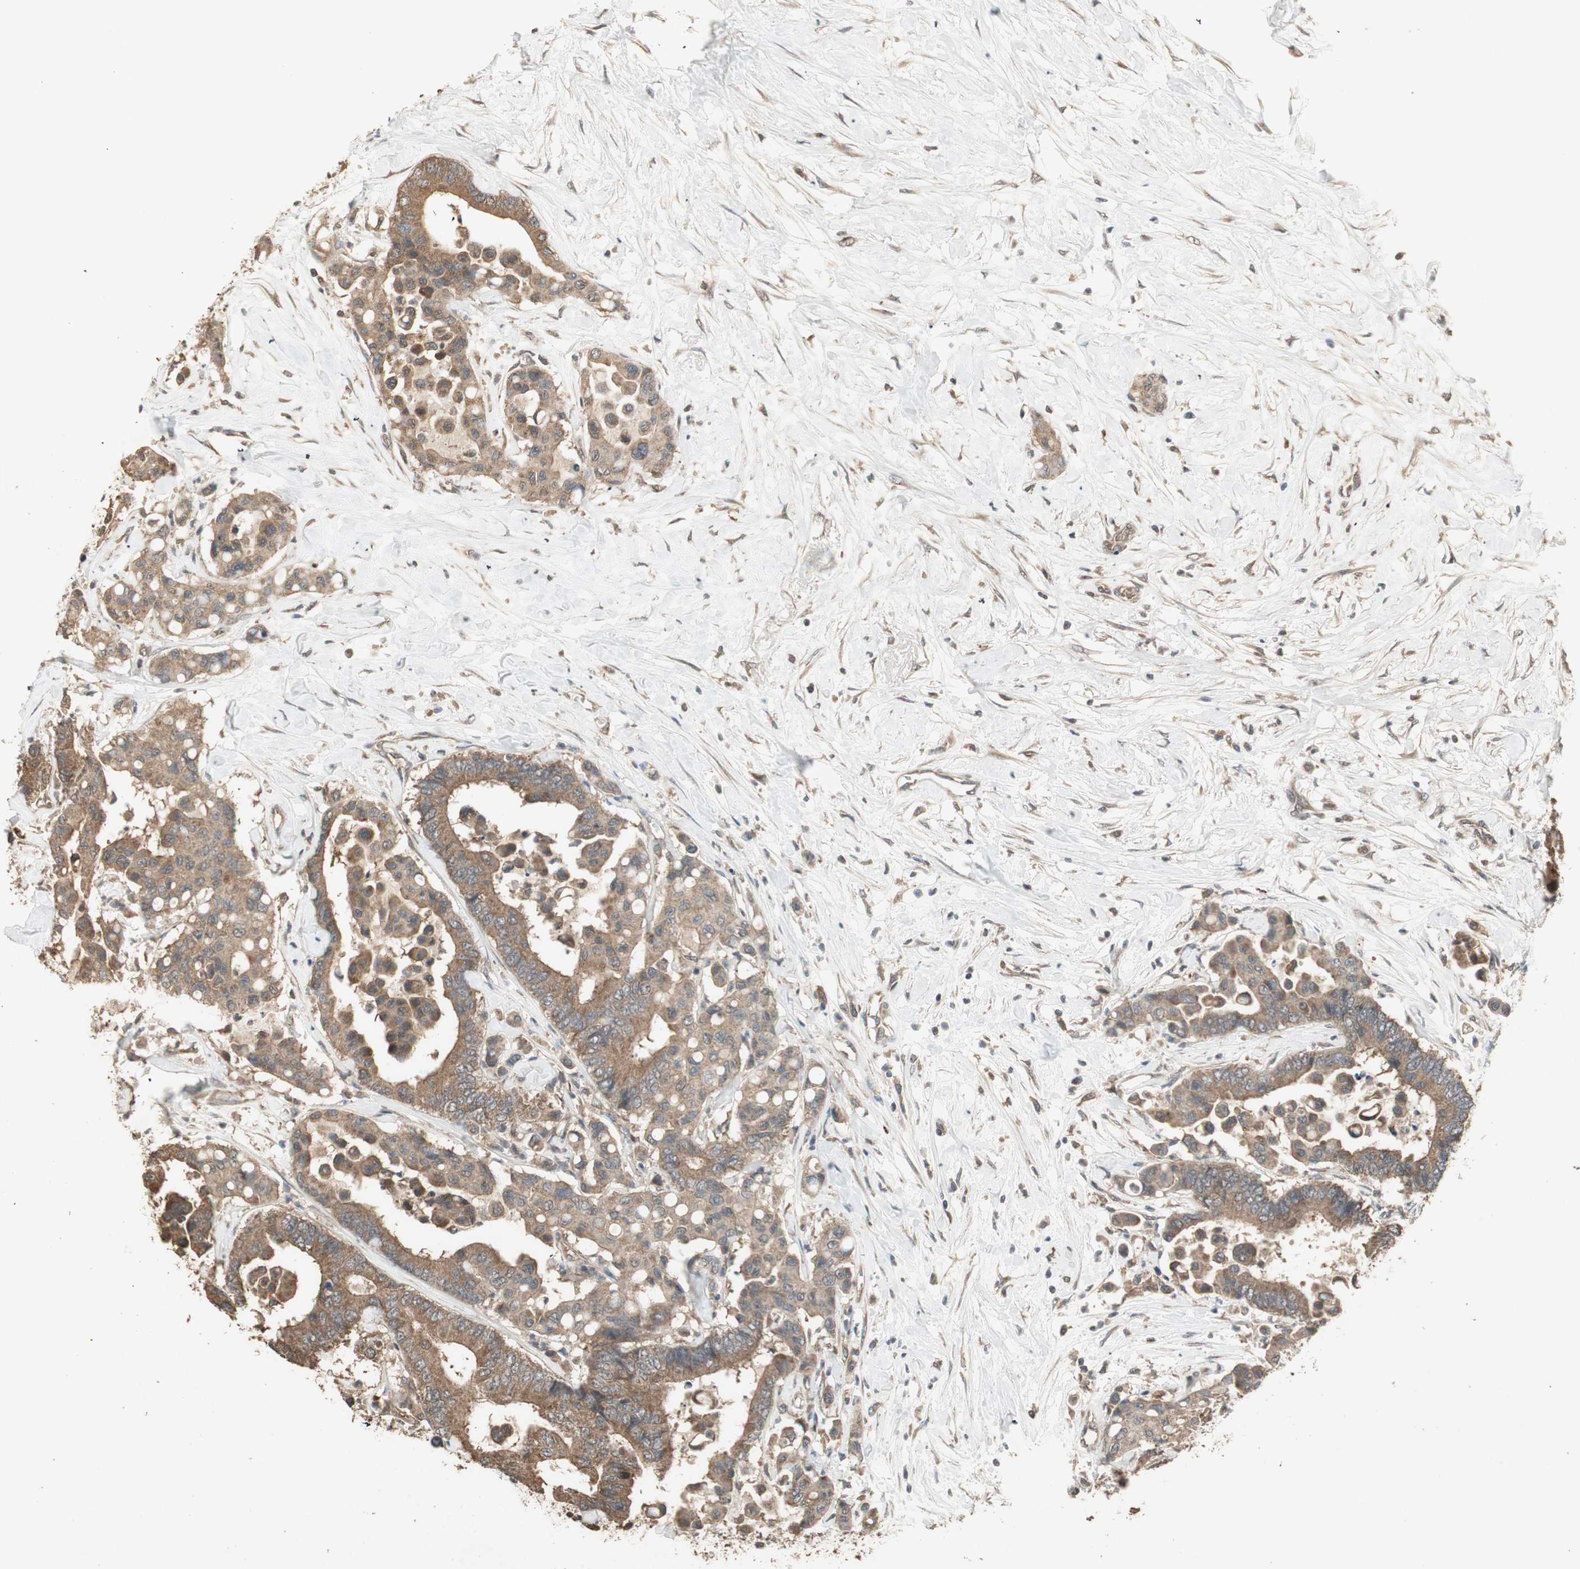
{"staining": {"intensity": "moderate", "quantity": ">75%", "location": "cytoplasmic/membranous"}, "tissue": "colorectal cancer", "cell_type": "Tumor cells", "image_type": "cancer", "snomed": [{"axis": "morphology", "description": "Normal tissue, NOS"}, {"axis": "morphology", "description": "Adenocarcinoma, NOS"}, {"axis": "topography", "description": "Colon"}], "caption": "An image of colorectal cancer stained for a protein shows moderate cytoplasmic/membranous brown staining in tumor cells. The staining was performed using DAB, with brown indicating positive protein expression. Nuclei are stained blue with hematoxylin.", "gene": "UBAC1", "patient": {"sex": "male", "age": 82}}